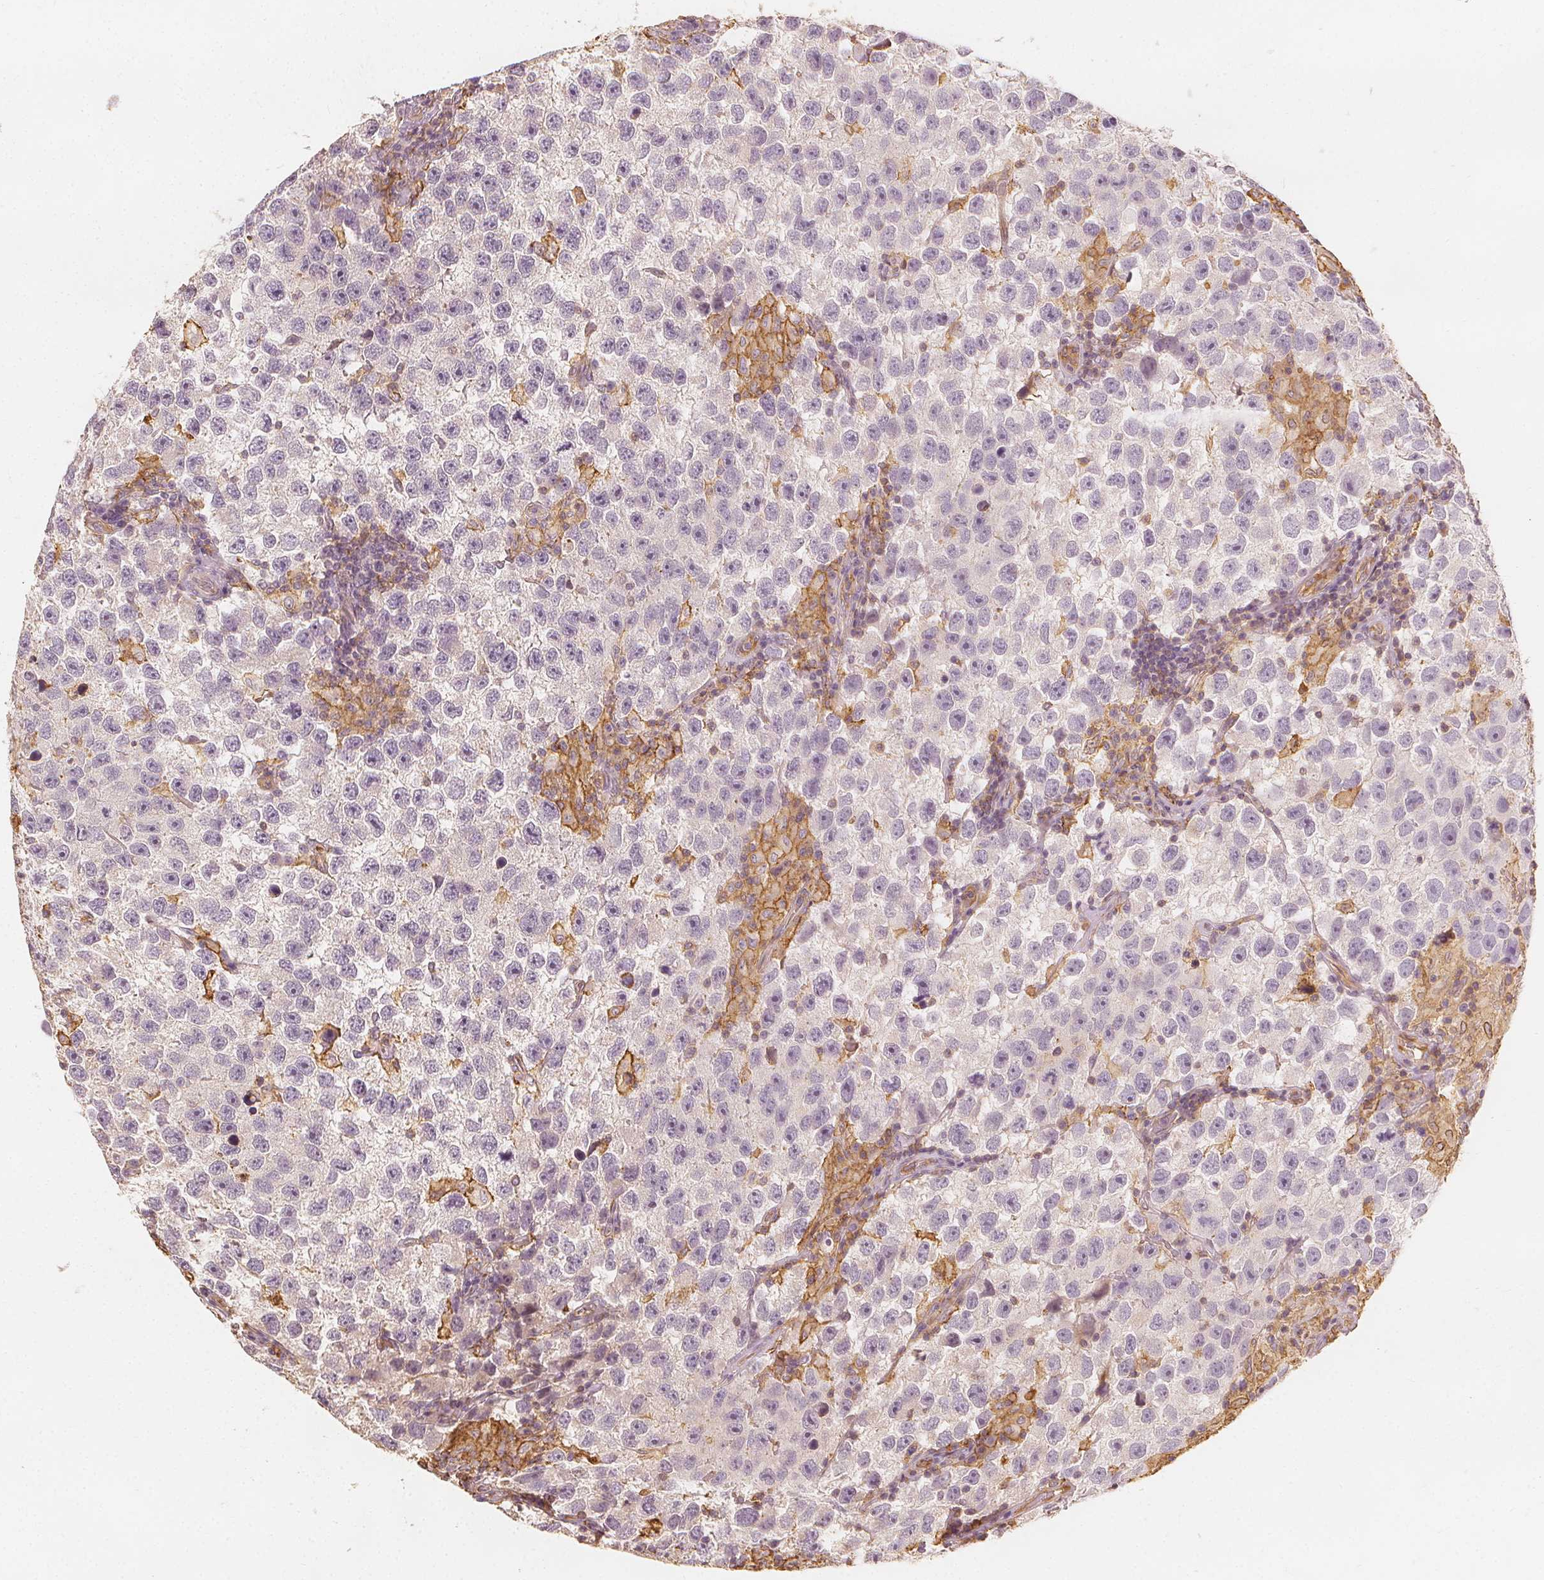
{"staining": {"intensity": "negative", "quantity": "none", "location": "none"}, "tissue": "testis cancer", "cell_type": "Tumor cells", "image_type": "cancer", "snomed": [{"axis": "morphology", "description": "Seminoma, NOS"}, {"axis": "topography", "description": "Testis"}], "caption": "High magnification brightfield microscopy of testis cancer stained with DAB (brown) and counterstained with hematoxylin (blue): tumor cells show no significant positivity.", "gene": "ARHGAP26", "patient": {"sex": "male", "age": 26}}